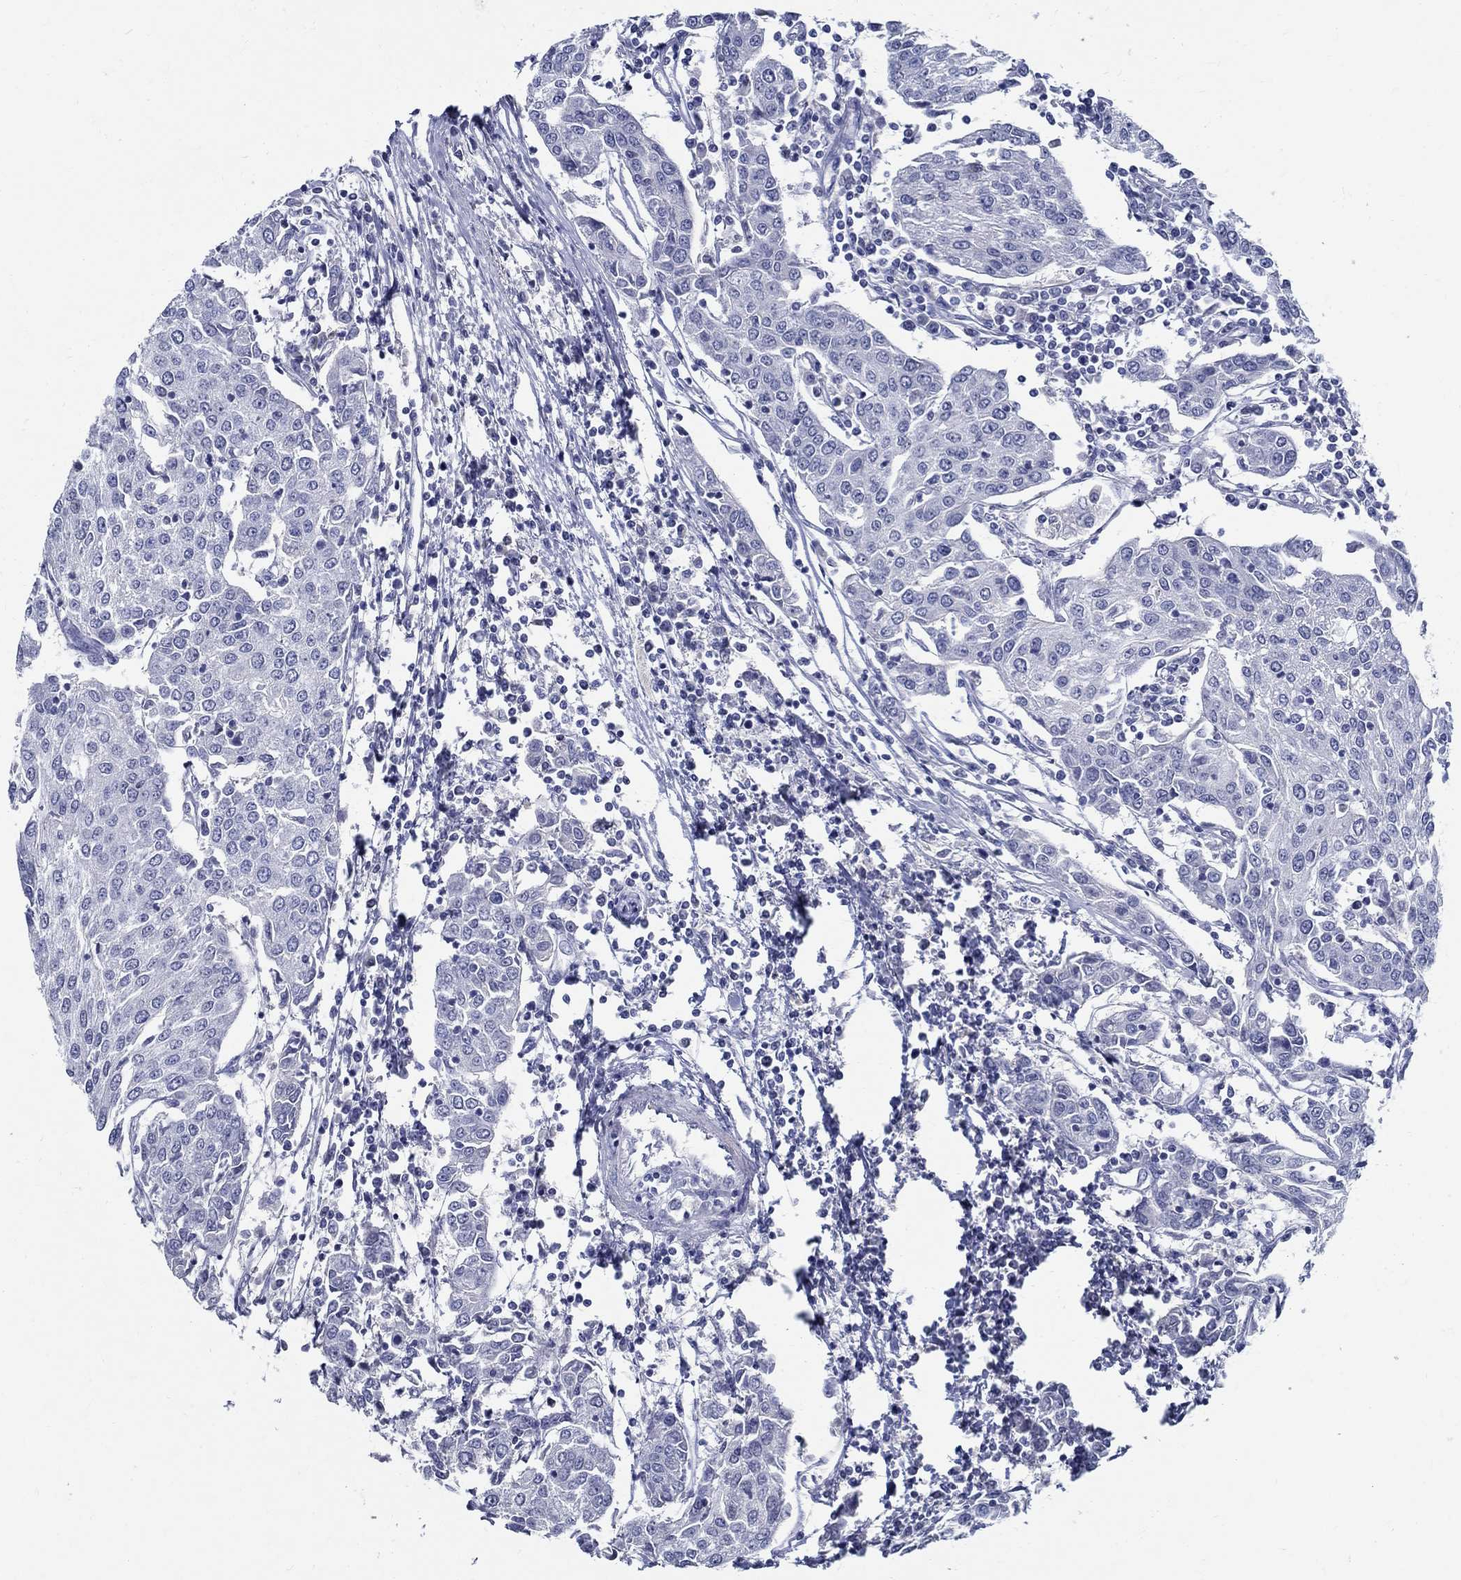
{"staining": {"intensity": "negative", "quantity": "none", "location": "none"}, "tissue": "urothelial cancer", "cell_type": "Tumor cells", "image_type": "cancer", "snomed": [{"axis": "morphology", "description": "Urothelial carcinoma, High grade"}, {"axis": "topography", "description": "Urinary bladder"}], "caption": "IHC micrograph of neoplastic tissue: urothelial cancer stained with DAB (3,3'-diaminobenzidine) displays no significant protein staining in tumor cells. (Brightfield microscopy of DAB IHC at high magnification).", "gene": "CETN1", "patient": {"sex": "female", "age": 85}}